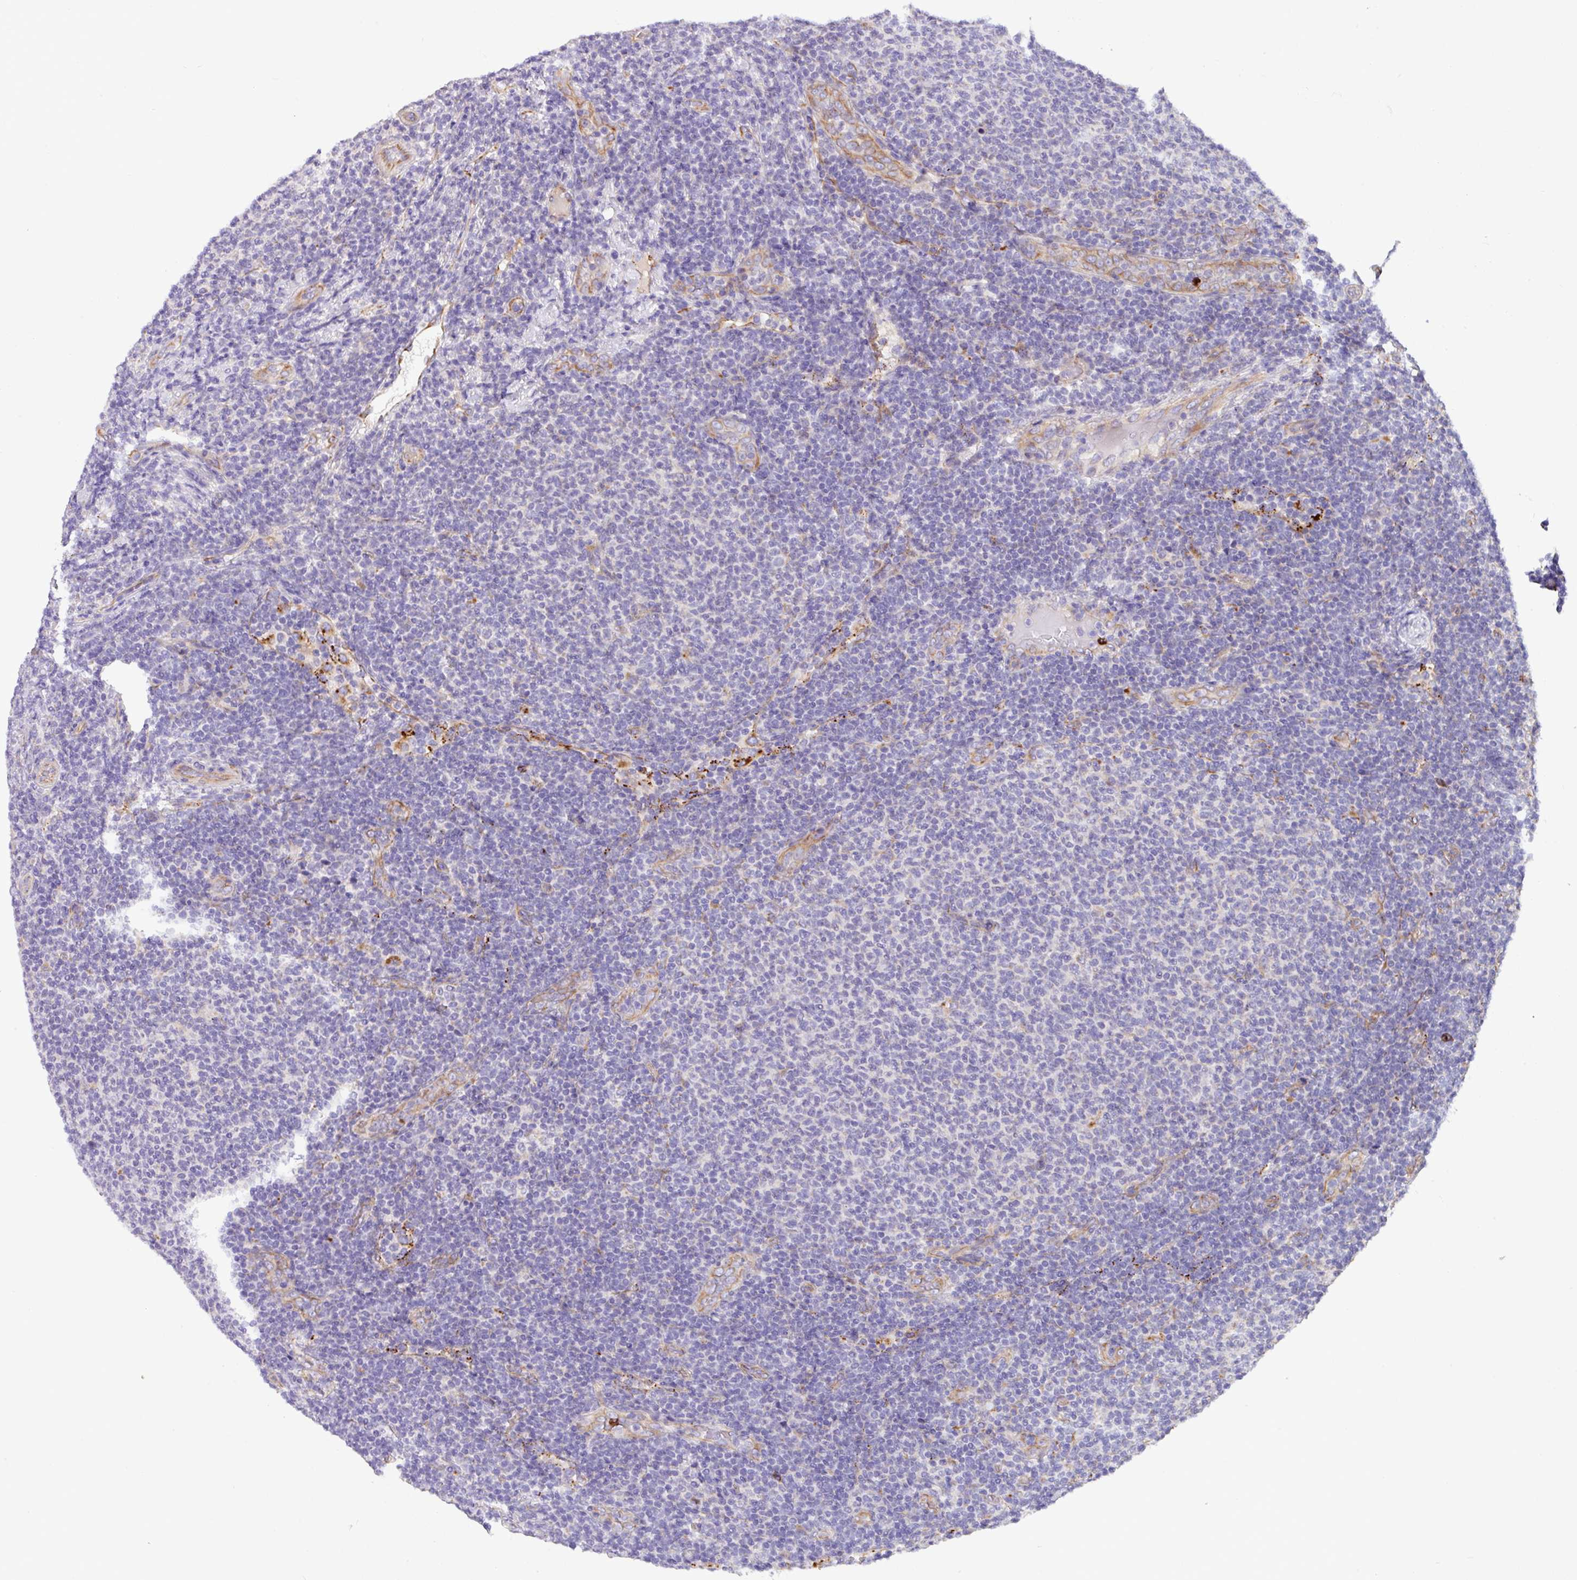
{"staining": {"intensity": "negative", "quantity": "none", "location": "none"}, "tissue": "lymphoma", "cell_type": "Tumor cells", "image_type": "cancer", "snomed": [{"axis": "morphology", "description": "Malignant lymphoma, non-Hodgkin's type, Low grade"}, {"axis": "topography", "description": "Lymph node"}], "caption": "Micrograph shows no significant protein positivity in tumor cells of low-grade malignant lymphoma, non-Hodgkin's type.", "gene": "MRM2", "patient": {"sex": "male", "age": 66}}